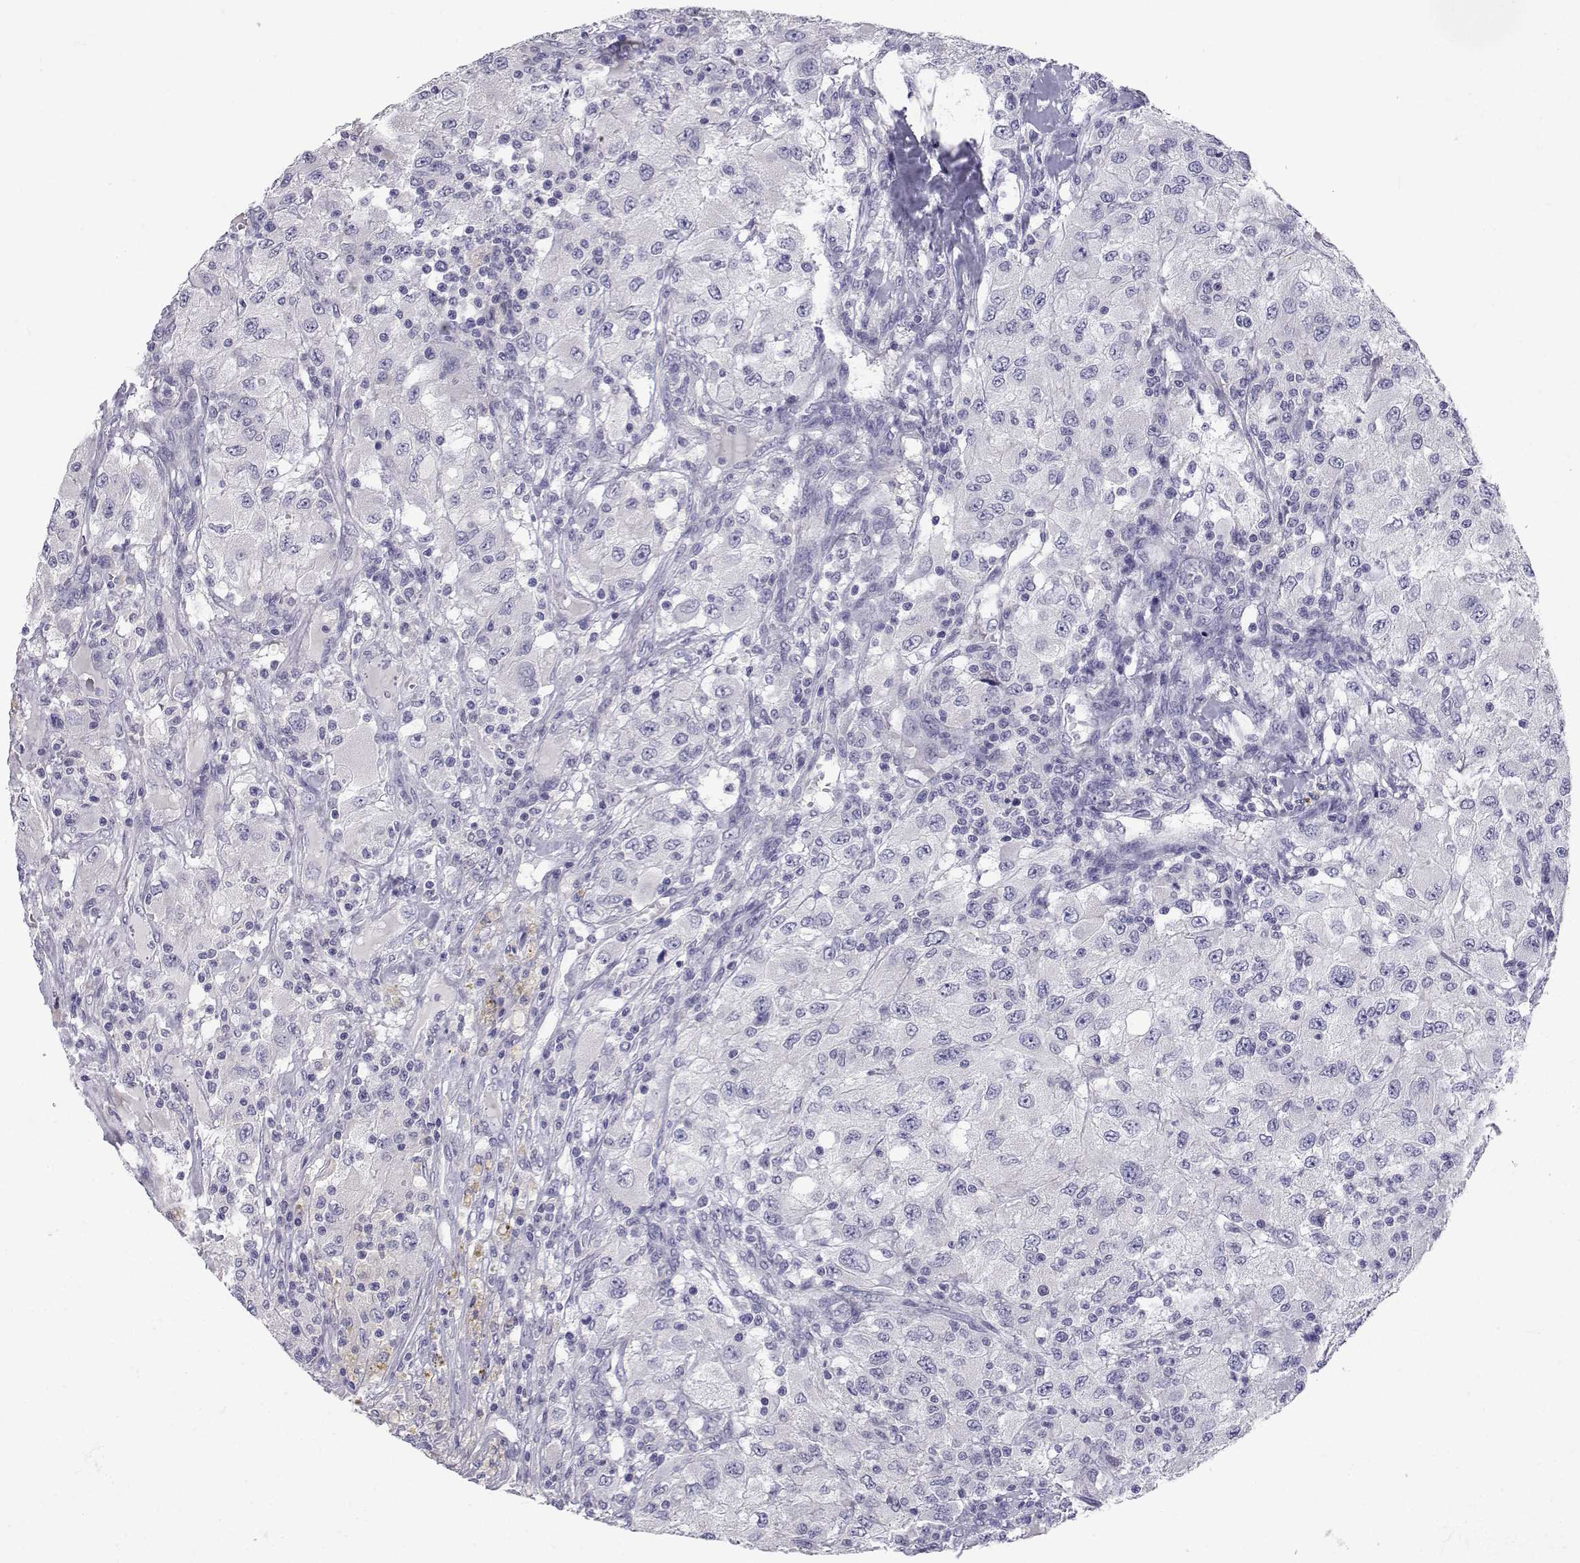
{"staining": {"intensity": "negative", "quantity": "none", "location": "none"}, "tissue": "renal cancer", "cell_type": "Tumor cells", "image_type": "cancer", "snomed": [{"axis": "morphology", "description": "Adenocarcinoma, NOS"}, {"axis": "topography", "description": "Kidney"}], "caption": "Immunohistochemical staining of renal cancer (adenocarcinoma) exhibits no significant positivity in tumor cells.", "gene": "SLC6A3", "patient": {"sex": "female", "age": 67}}